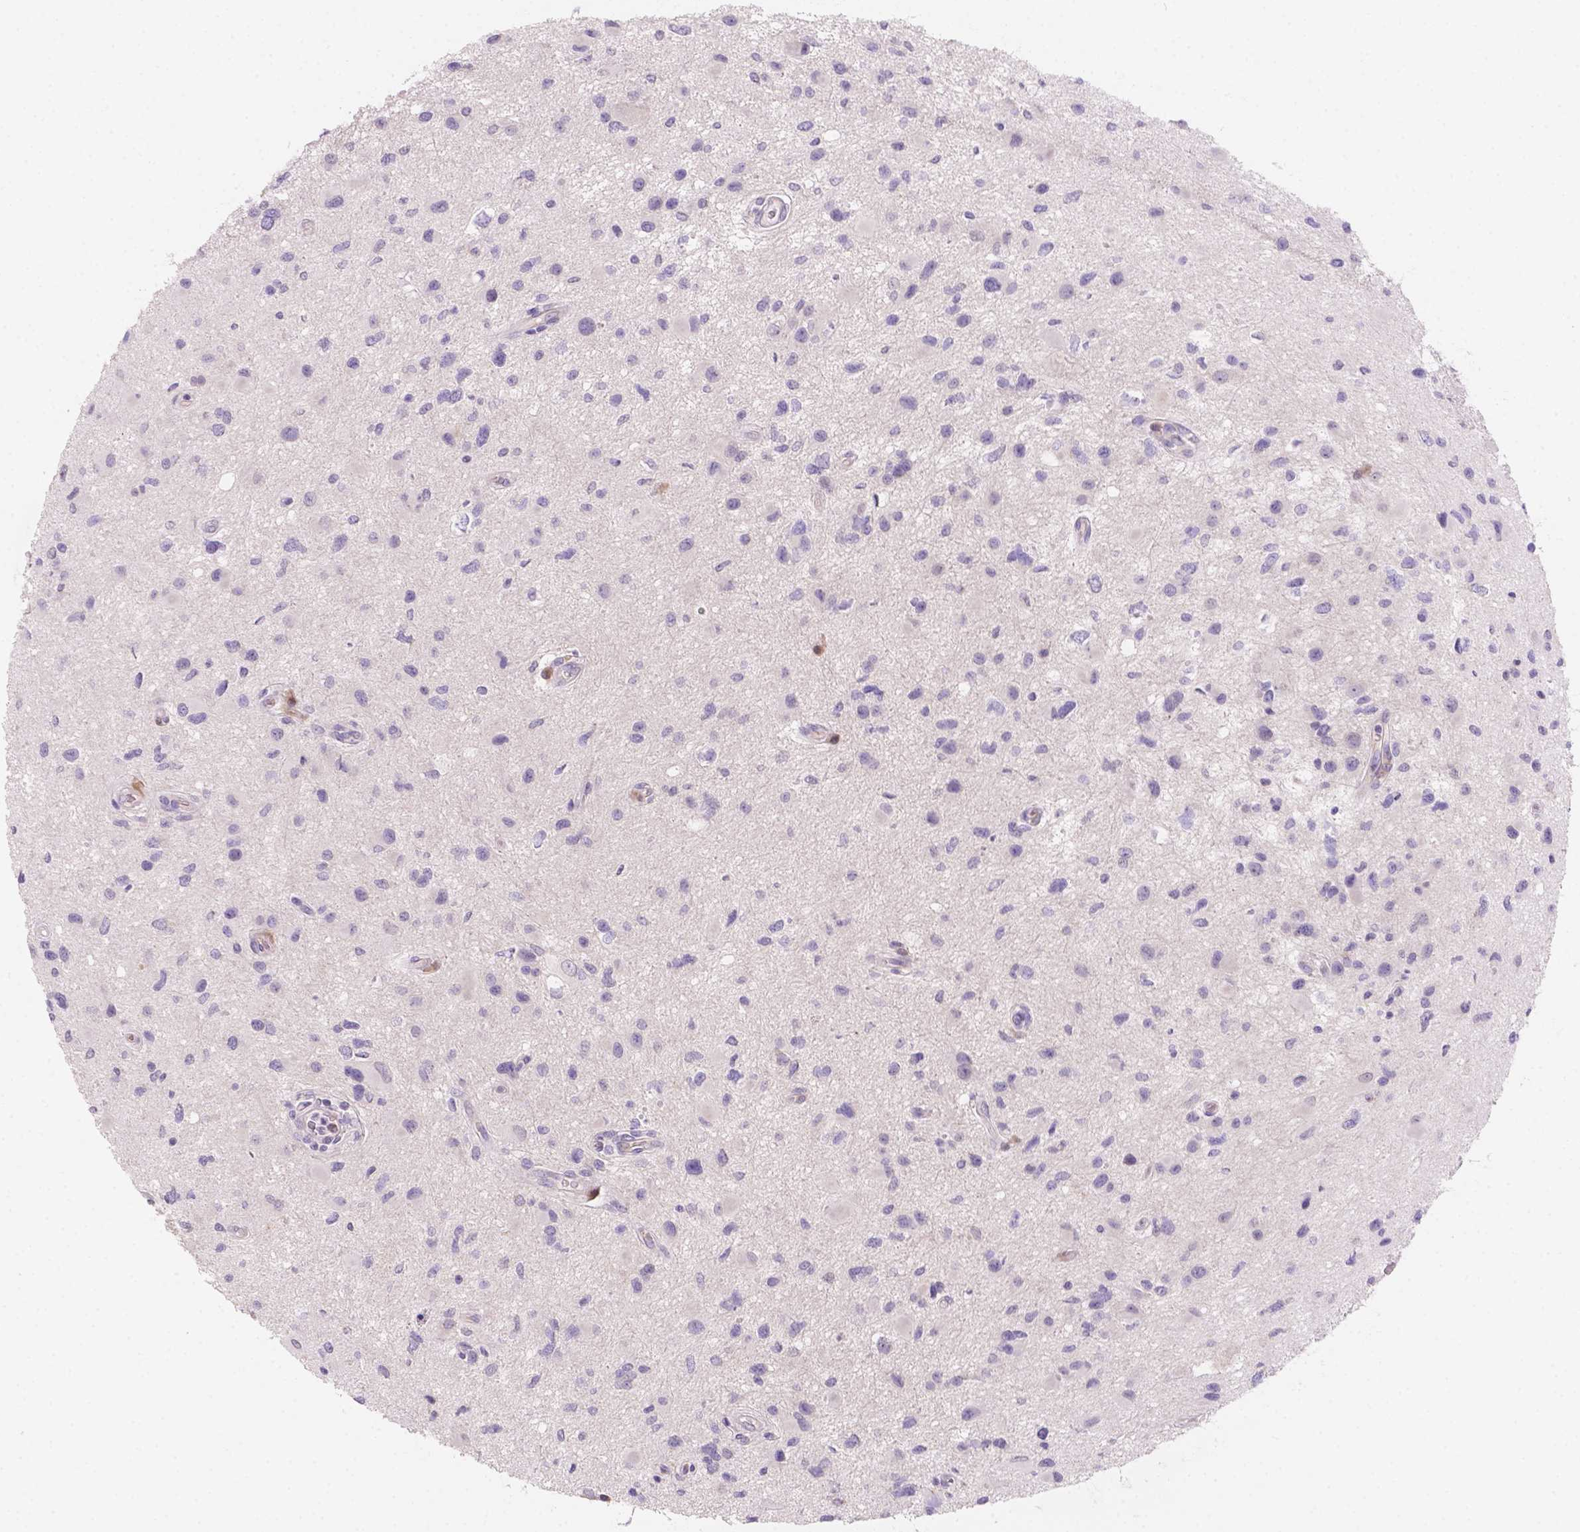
{"staining": {"intensity": "negative", "quantity": "none", "location": "none"}, "tissue": "glioma", "cell_type": "Tumor cells", "image_type": "cancer", "snomed": [{"axis": "morphology", "description": "Glioma, malignant, Low grade"}, {"axis": "topography", "description": "Brain"}], "caption": "Immunohistochemistry of malignant low-grade glioma demonstrates no staining in tumor cells.", "gene": "CD96", "patient": {"sex": "female", "age": 32}}